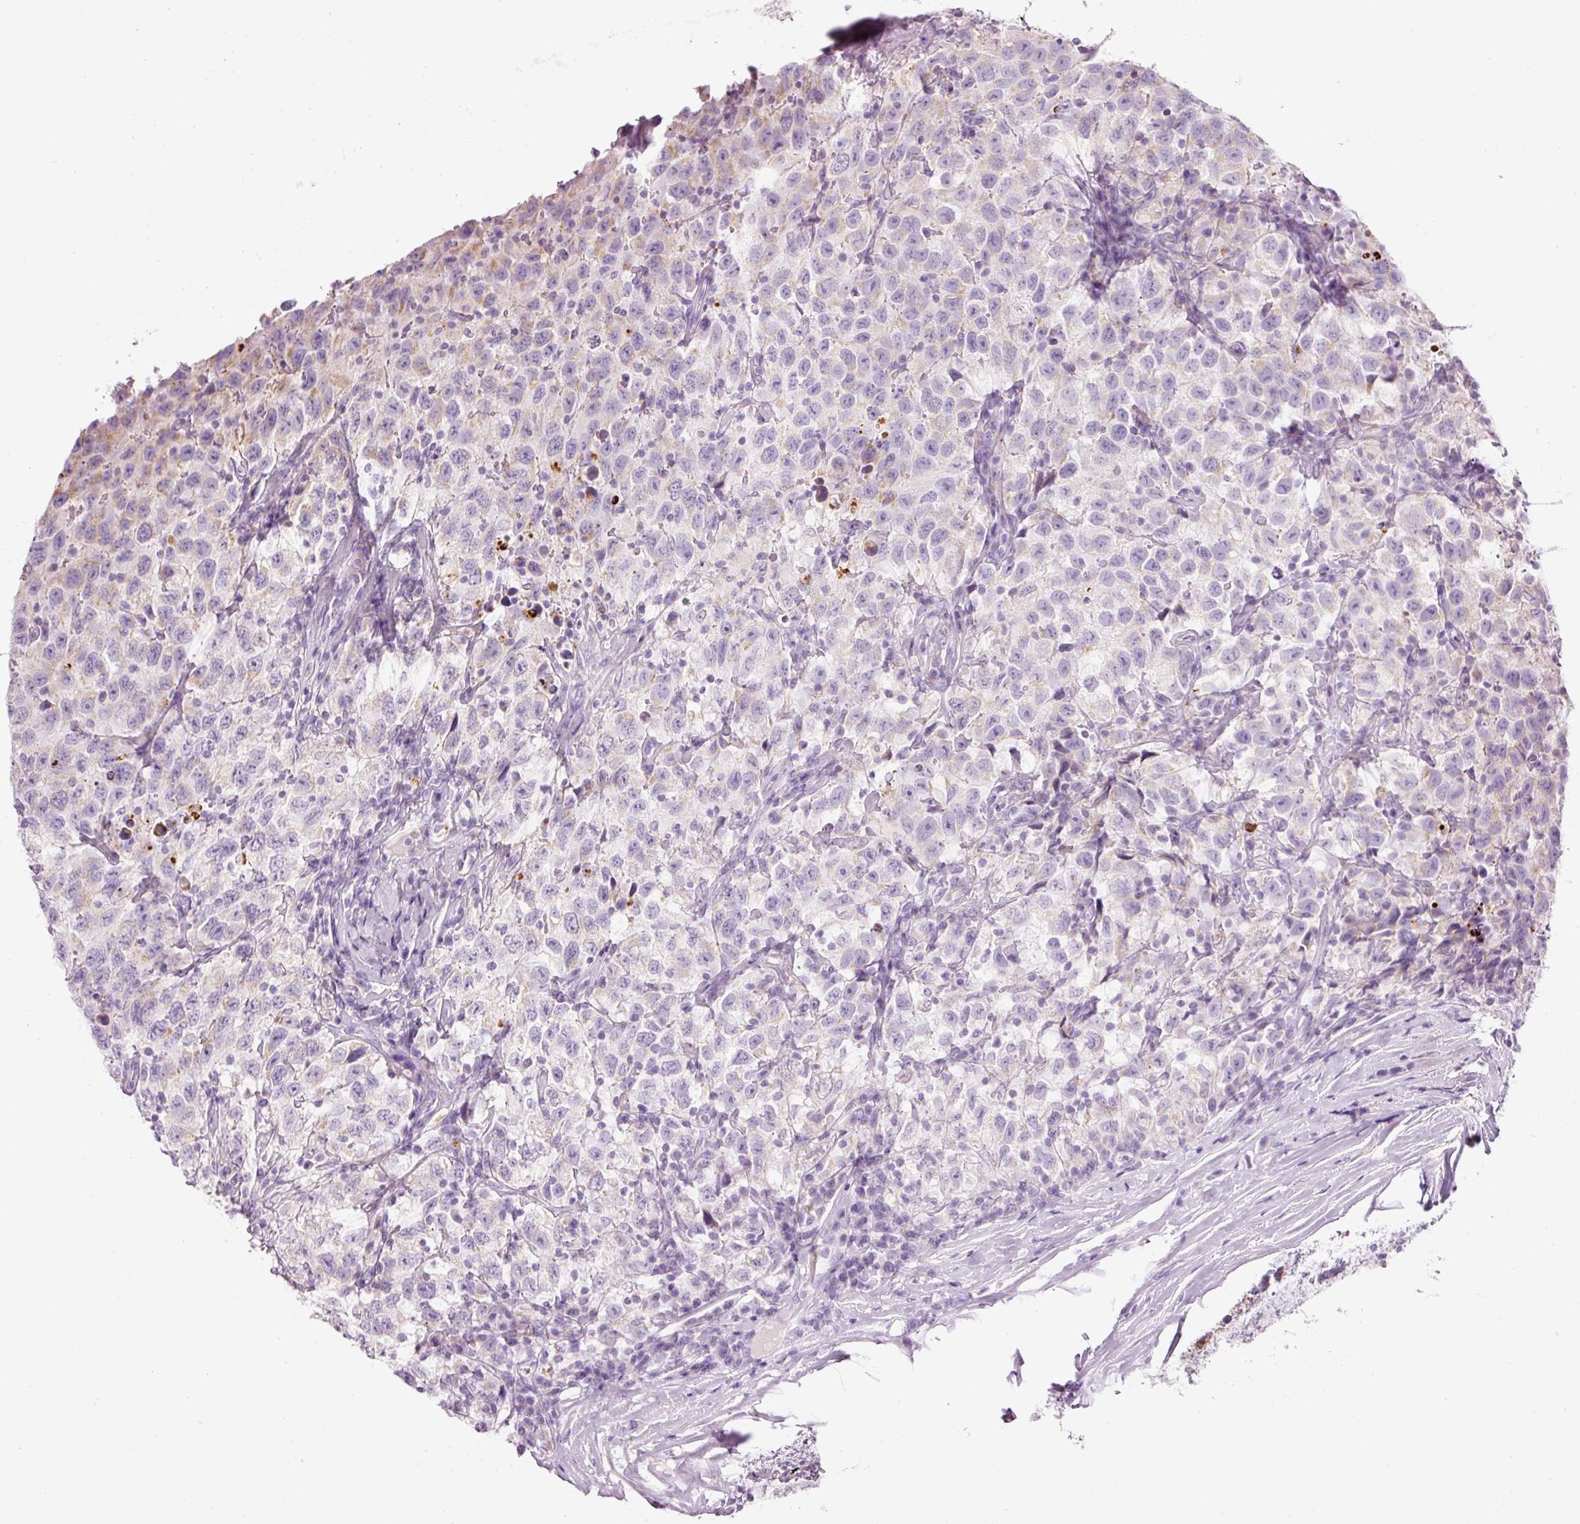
{"staining": {"intensity": "weak", "quantity": "<25%", "location": "cytoplasmic/membranous"}, "tissue": "testis cancer", "cell_type": "Tumor cells", "image_type": "cancer", "snomed": [{"axis": "morphology", "description": "Seminoma, NOS"}, {"axis": "topography", "description": "Testis"}], "caption": "The immunohistochemistry (IHC) photomicrograph has no significant expression in tumor cells of testis cancer (seminoma) tissue.", "gene": "CARD16", "patient": {"sex": "male", "age": 41}}